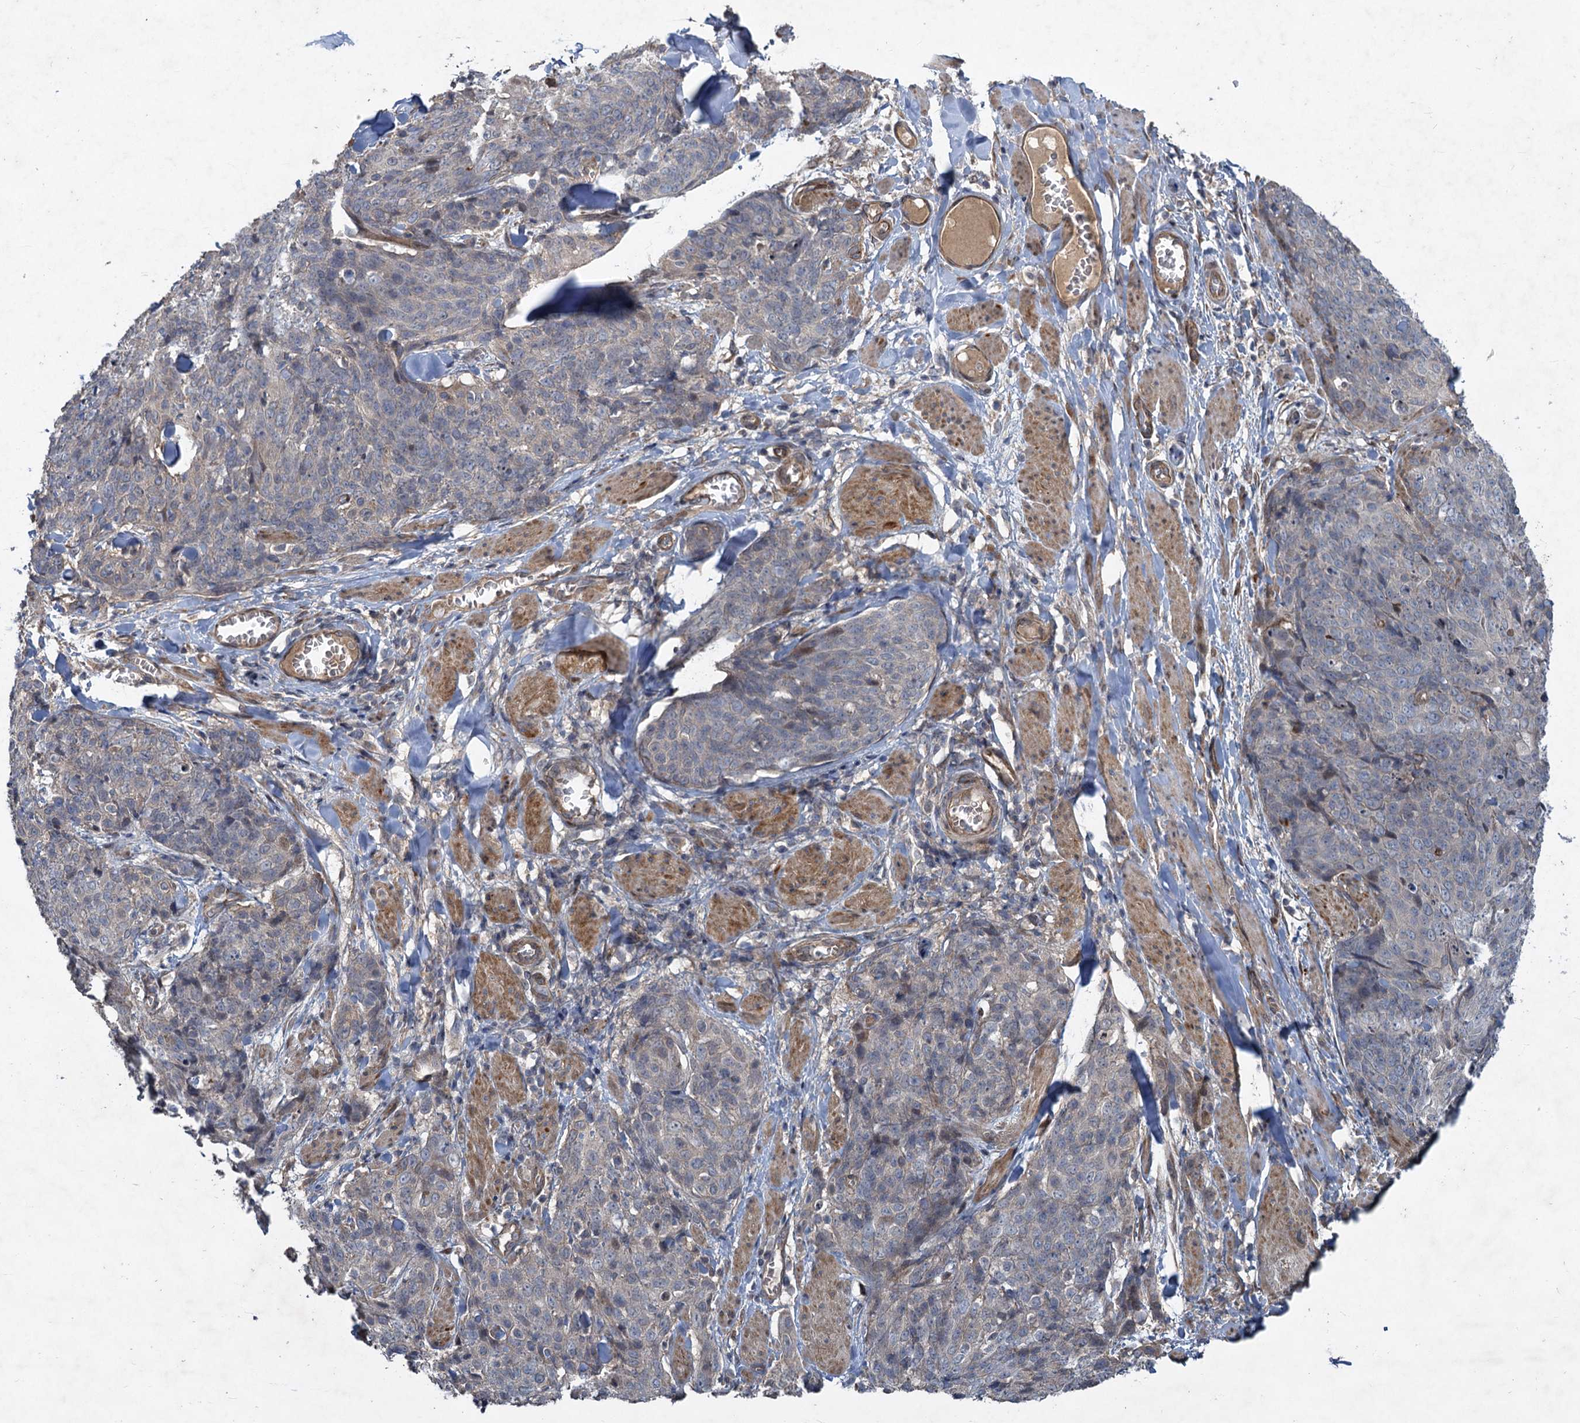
{"staining": {"intensity": "negative", "quantity": "none", "location": "none"}, "tissue": "skin cancer", "cell_type": "Tumor cells", "image_type": "cancer", "snomed": [{"axis": "morphology", "description": "Squamous cell carcinoma, NOS"}, {"axis": "topography", "description": "Skin"}, {"axis": "topography", "description": "Vulva"}], "caption": "DAB (3,3'-diaminobenzidine) immunohistochemical staining of human skin squamous cell carcinoma displays no significant positivity in tumor cells.", "gene": "NUDT22", "patient": {"sex": "female", "age": 85}}